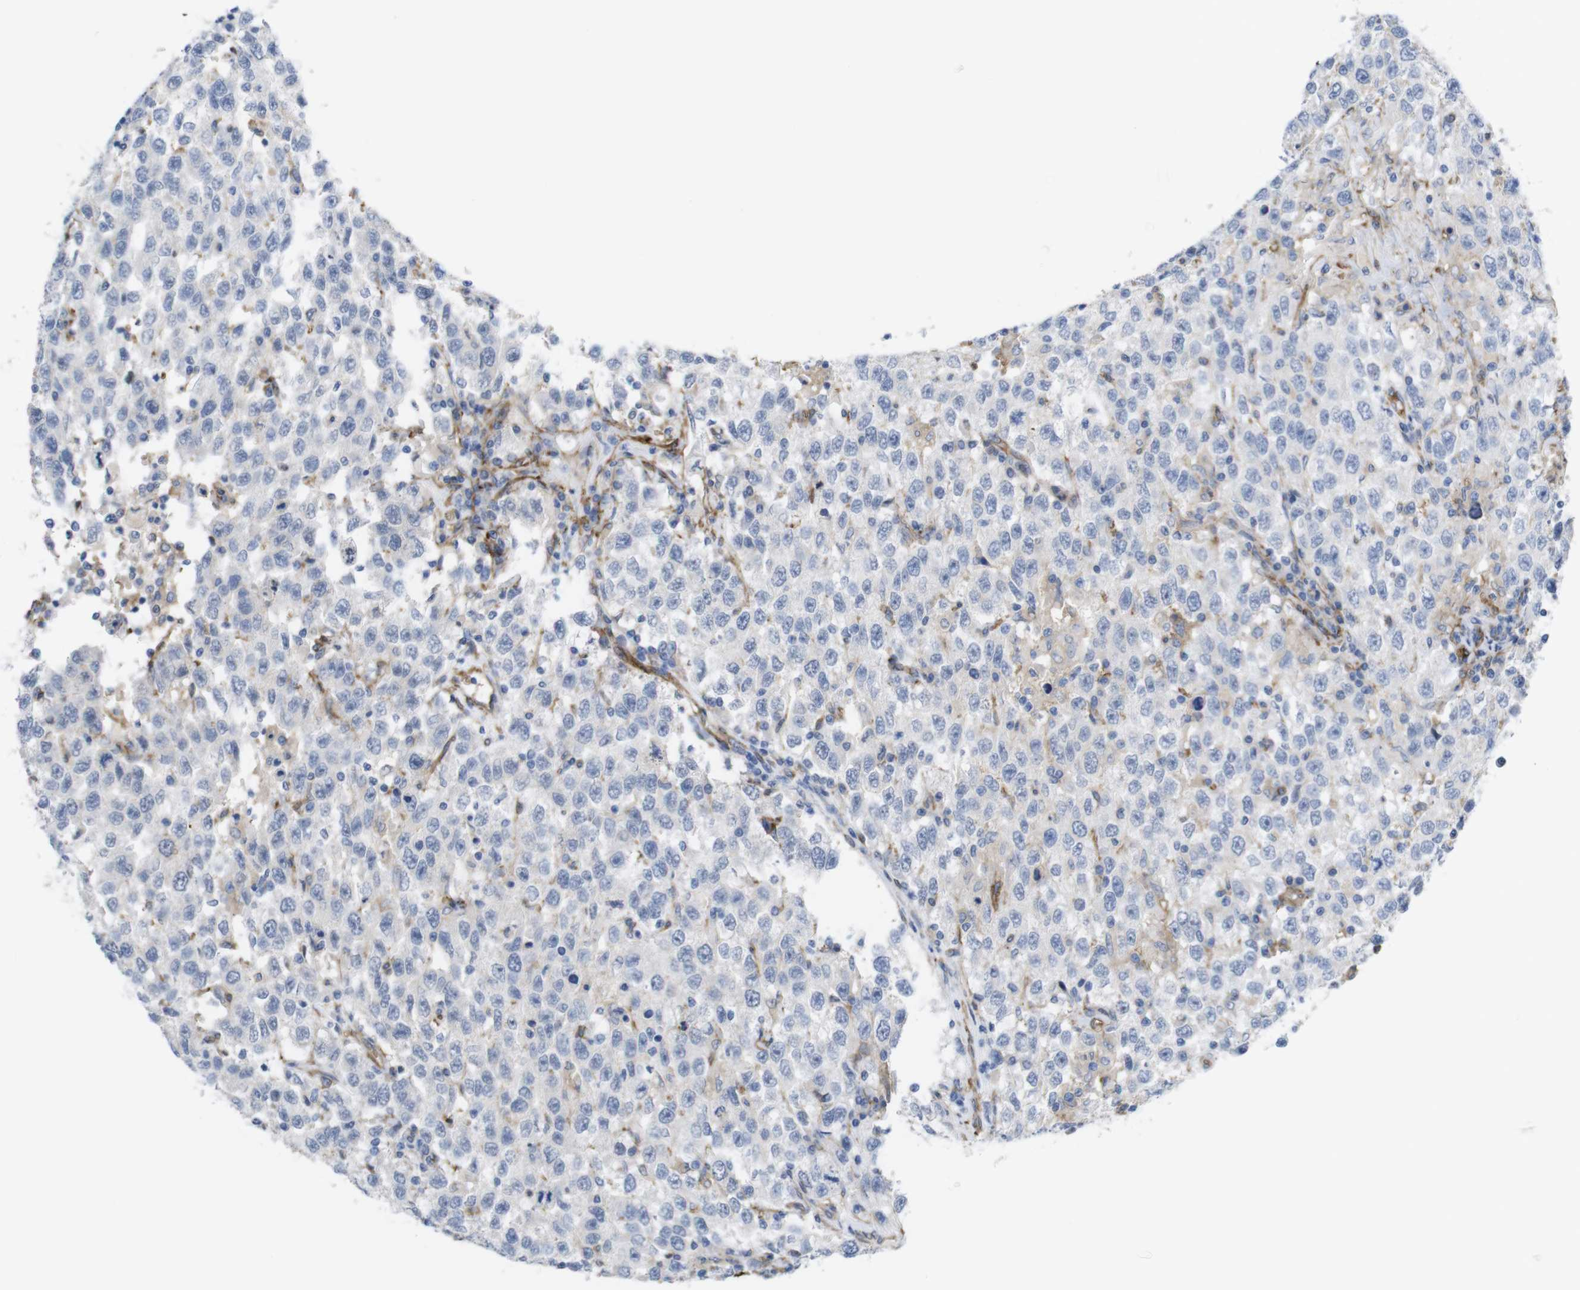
{"staining": {"intensity": "negative", "quantity": "none", "location": "none"}, "tissue": "testis cancer", "cell_type": "Tumor cells", "image_type": "cancer", "snomed": [{"axis": "morphology", "description": "Seminoma, NOS"}, {"axis": "topography", "description": "Testis"}], "caption": "Tumor cells are negative for brown protein staining in testis seminoma.", "gene": "CYBRD1", "patient": {"sex": "male", "age": 41}}